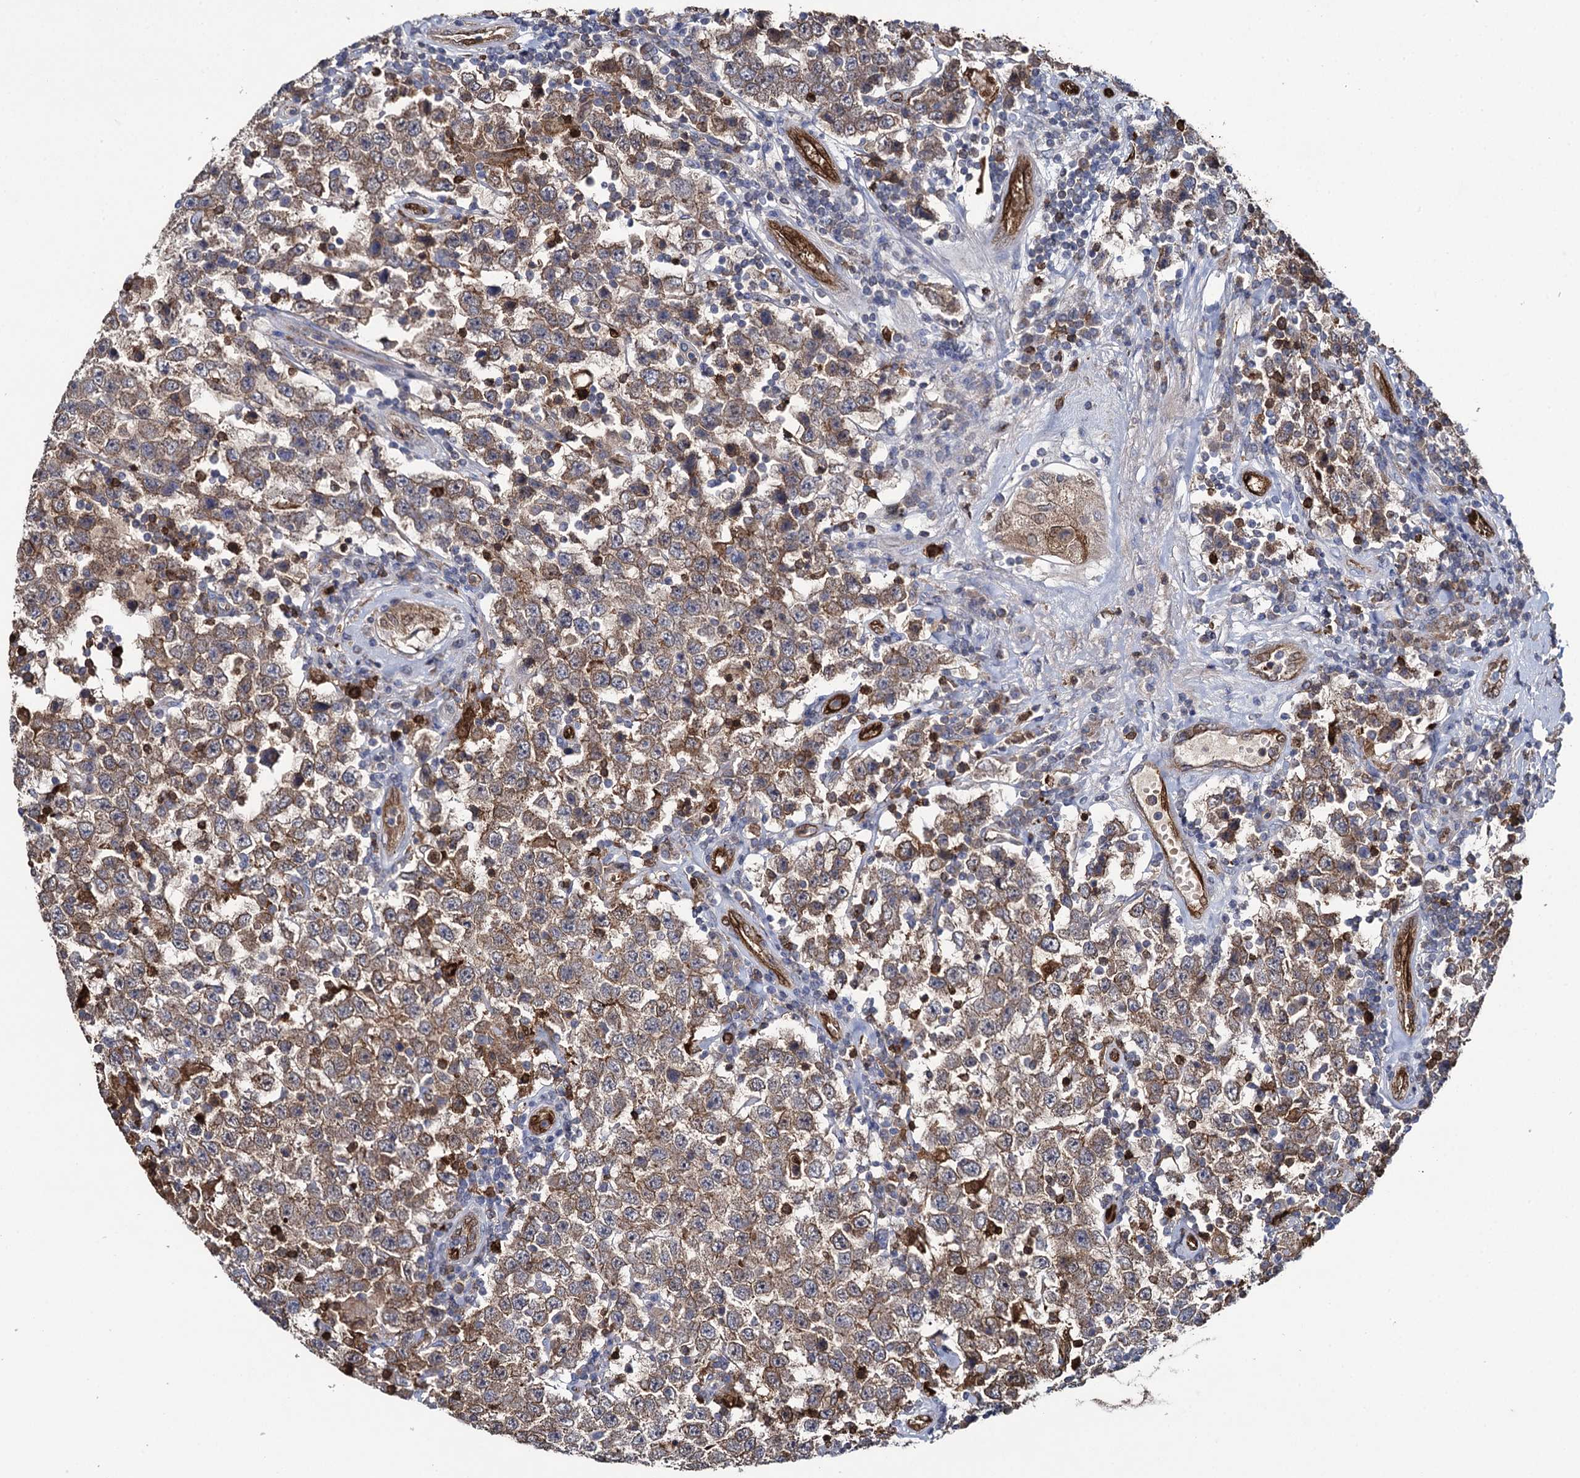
{"staining": {"intensity": "moderate", "quantity": ">75%", "location": "cytoplasmic/membranous"}, "tissue": "testis cancer", "cell_type": "Tumor cells", "image_type": "cancer", "snomed": [{"axis": "morphology", "description": "Normal tissue, NOS"}, {"axis": "morphology", "description": "Urothelial carcinoma, High grade"}, {"axis": "morphology", "description": "Seminoma, NOS"}, {"axis": "morphology", "description": "Carcinoma, Embryonal, NOS"}, {"axis": "topography", "description": "Urinary bladder"}, {"axis": "topography", "description": "Testis"}], "caption": "Testis seminoma was stained to show a protein in brown. There is medium levels of moderate cytoplasmic/membranous positivity in about >75% of tumor cells.", "gene": "FABP5", "patient": {"sex": "male", "age": 41}}